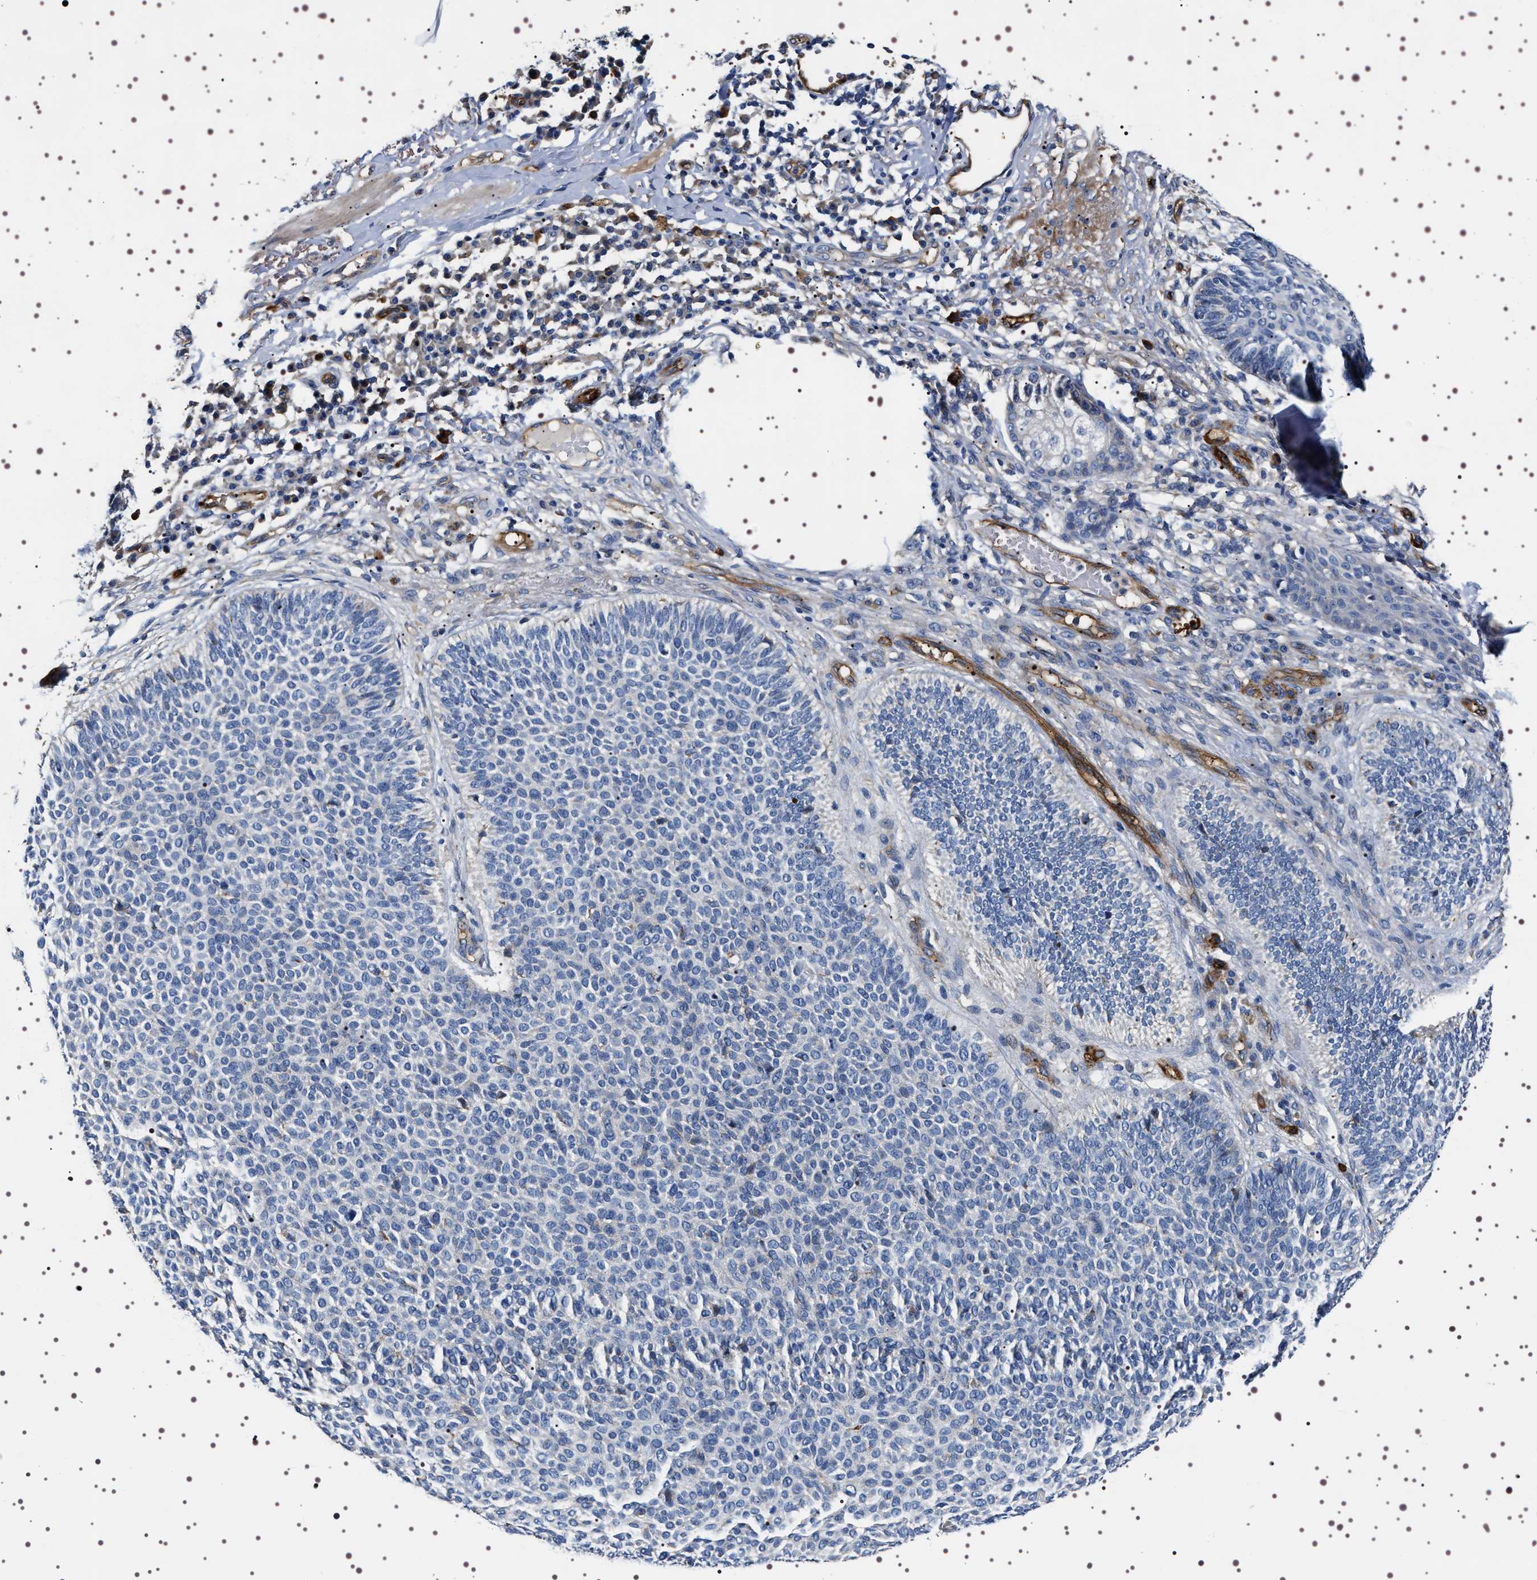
{"staining": {"intensity": "negative", "quantity": "none", "location": "none"}, "tissue": "skin cancer", "cell_type": "Tumor cells", "image_type": "cancer", "snomed": [{"axis": "morphology", "description": "Normal tissue, NOS"}, {"axis": "morphology", "description": "Basal cell carcinoma"}, {"axis": "topography", "description": "Skin"}], "caption": "High magnification brightfield microscopy of skin basal cell carcinoma stained with DAB (brown) and counterstained with hematoxylin (blue): tumor cells show no significant staining.", "gene": "ALPL", "patient": {"sex": "male", "age": 52}}